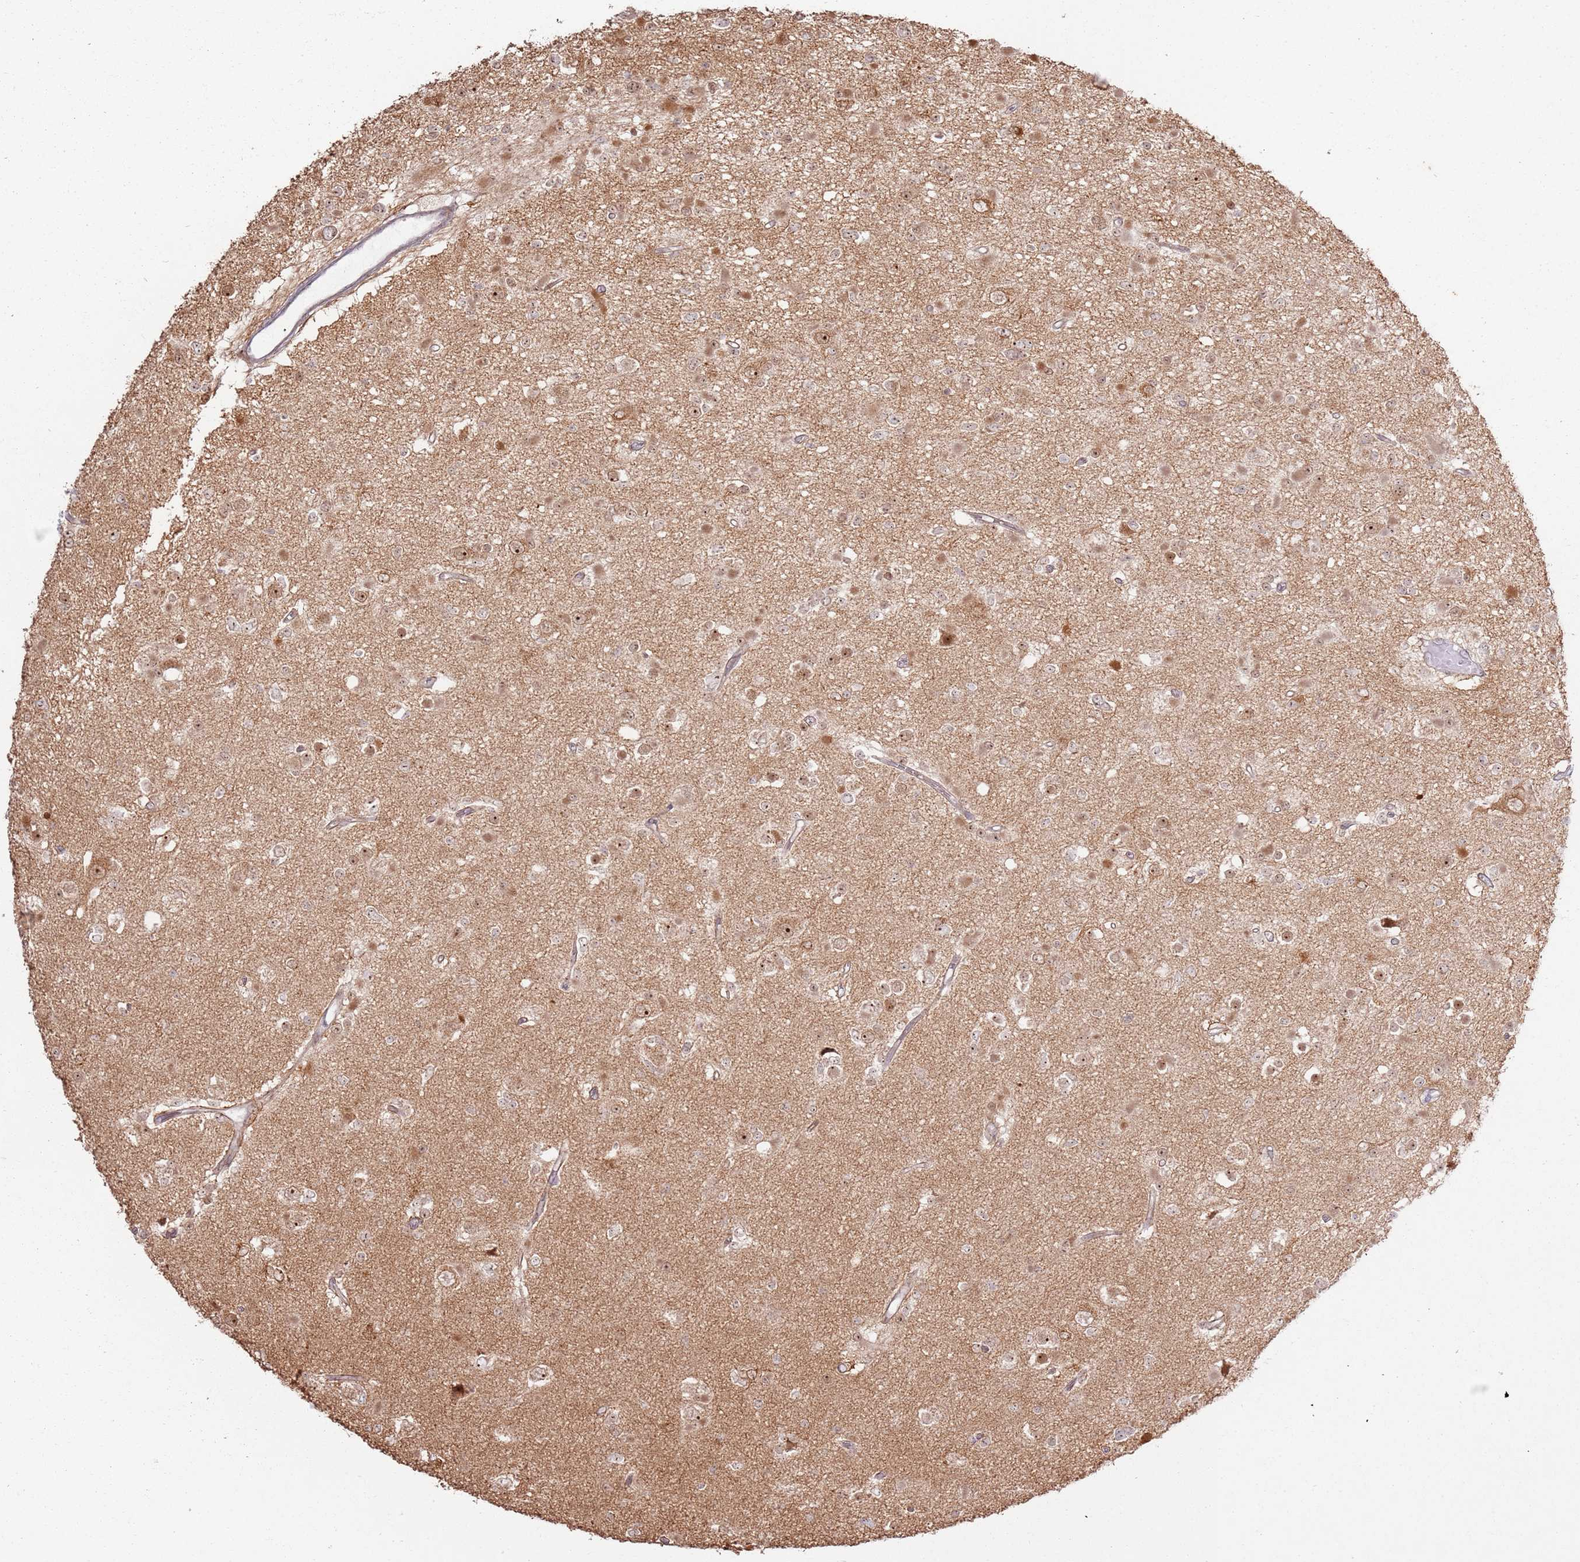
{"staining": {"intensity": "moderate", "quantity": ">75%", "location": "cytoplasmic/membranous,nuclear"}, "tissue": "glioma", "cell_type": "Tumor cells", "image_type": "cancer", "snomed": [{"axis": "morphology", "description": "Glioma, malignant, Low grade"}, {"axis": "topography", "description": "Brain"}], "caption": "Immunohistochemical staining of glioma demonstrates medium levels of moderate cytoplasmic/membranous and nuclear protein staining in approximately >75% of tumor cells. Using DAB (3,3'-diaminobenzidine) (brown) and hematoxylin (blue) stains, captured at high magnification using brightfield microscopy.", "gene": "CNPY1", "patient": {"sex": "female", "age": 22}}